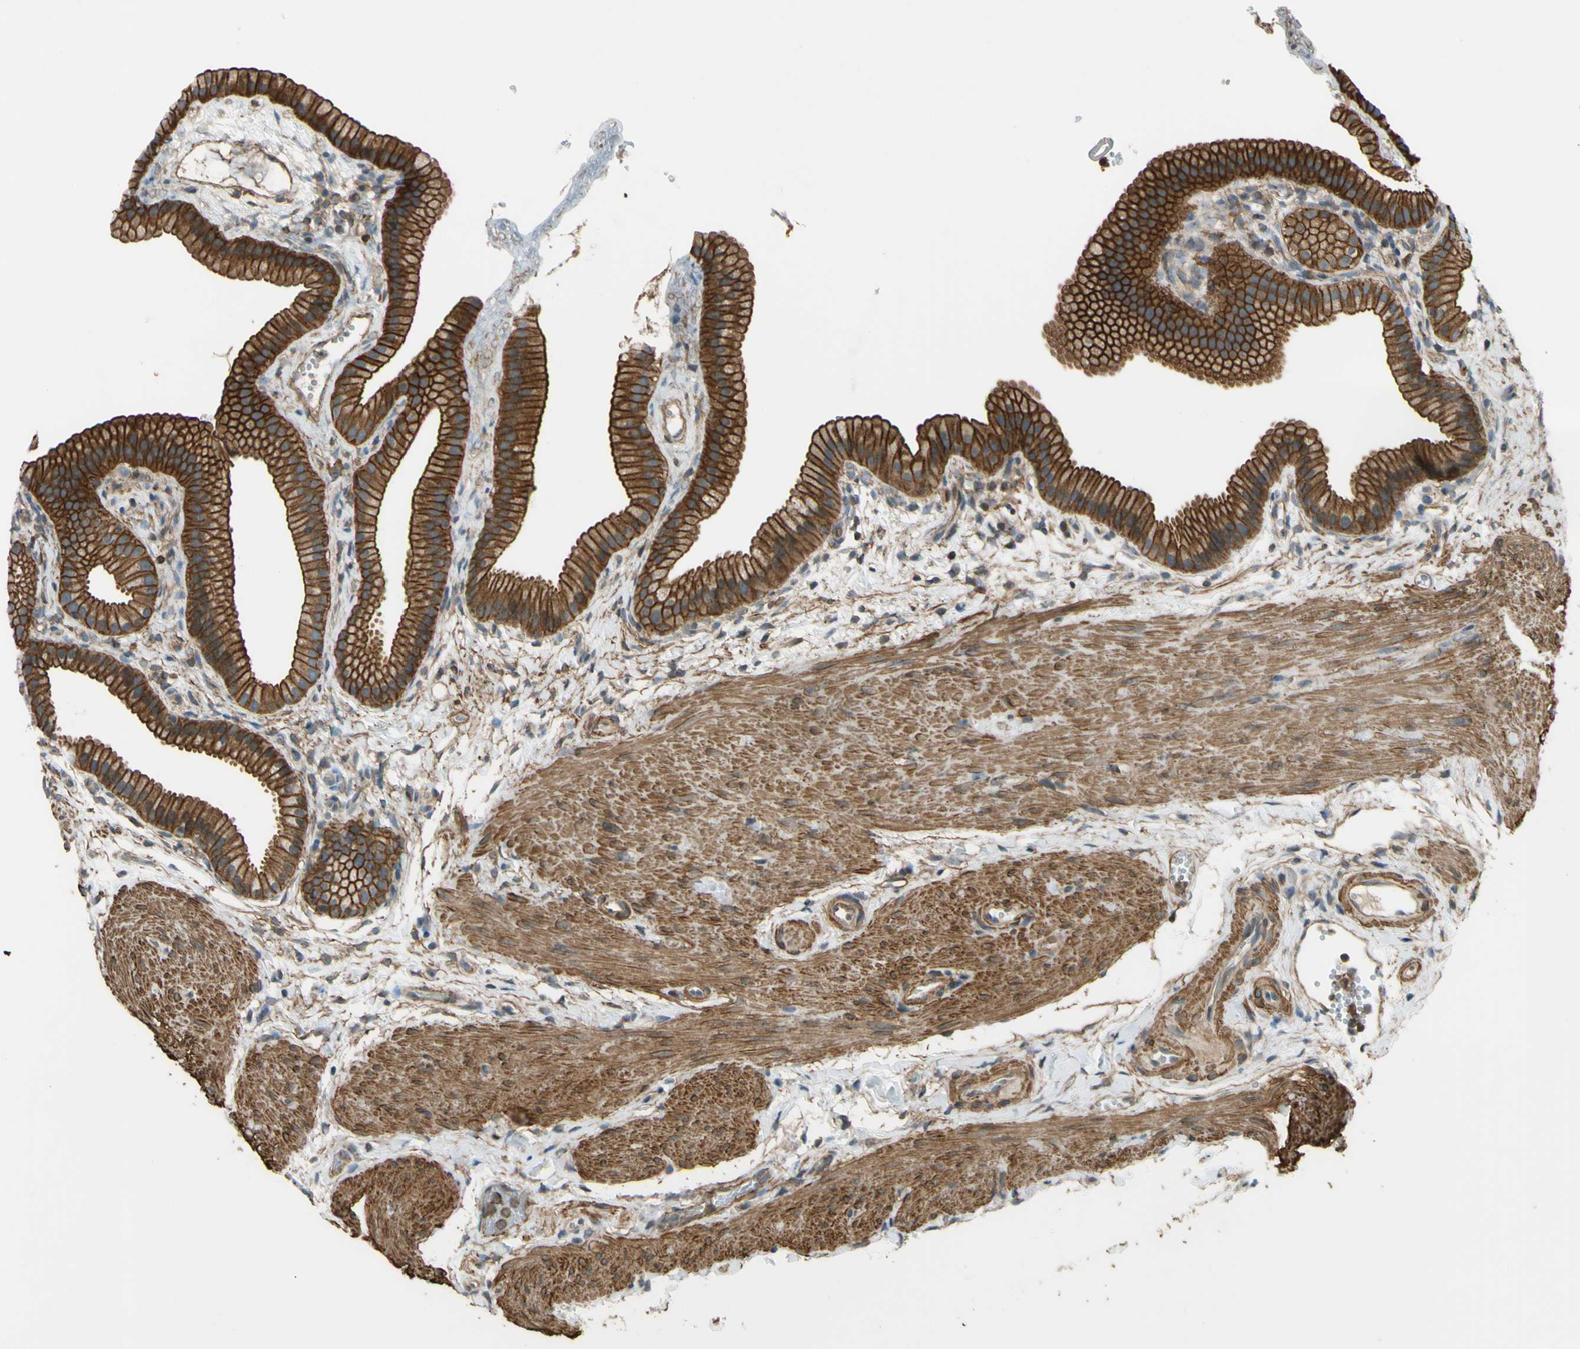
{"staining": {"intensity": "strong", "quantity": ">75%", "location": "cytoplasmic/membranous"}, "tissue": "gallbladder", "cell_type": "Glandular cells", "image_type": "normal", "snomed": [{"axis": "morphology", "description": "Normal tissue, NOS"}, {"axis": "topography", "description": "Gallbladder"}], "caption": "IHC (DAB) staining of unremarkable gallbladder reveals strong cytoplasmic/membranous protein staining in approximately >75% of glandular cells.", "gene": "ADD3", "patient": {"sex": "female", "age": 64}}